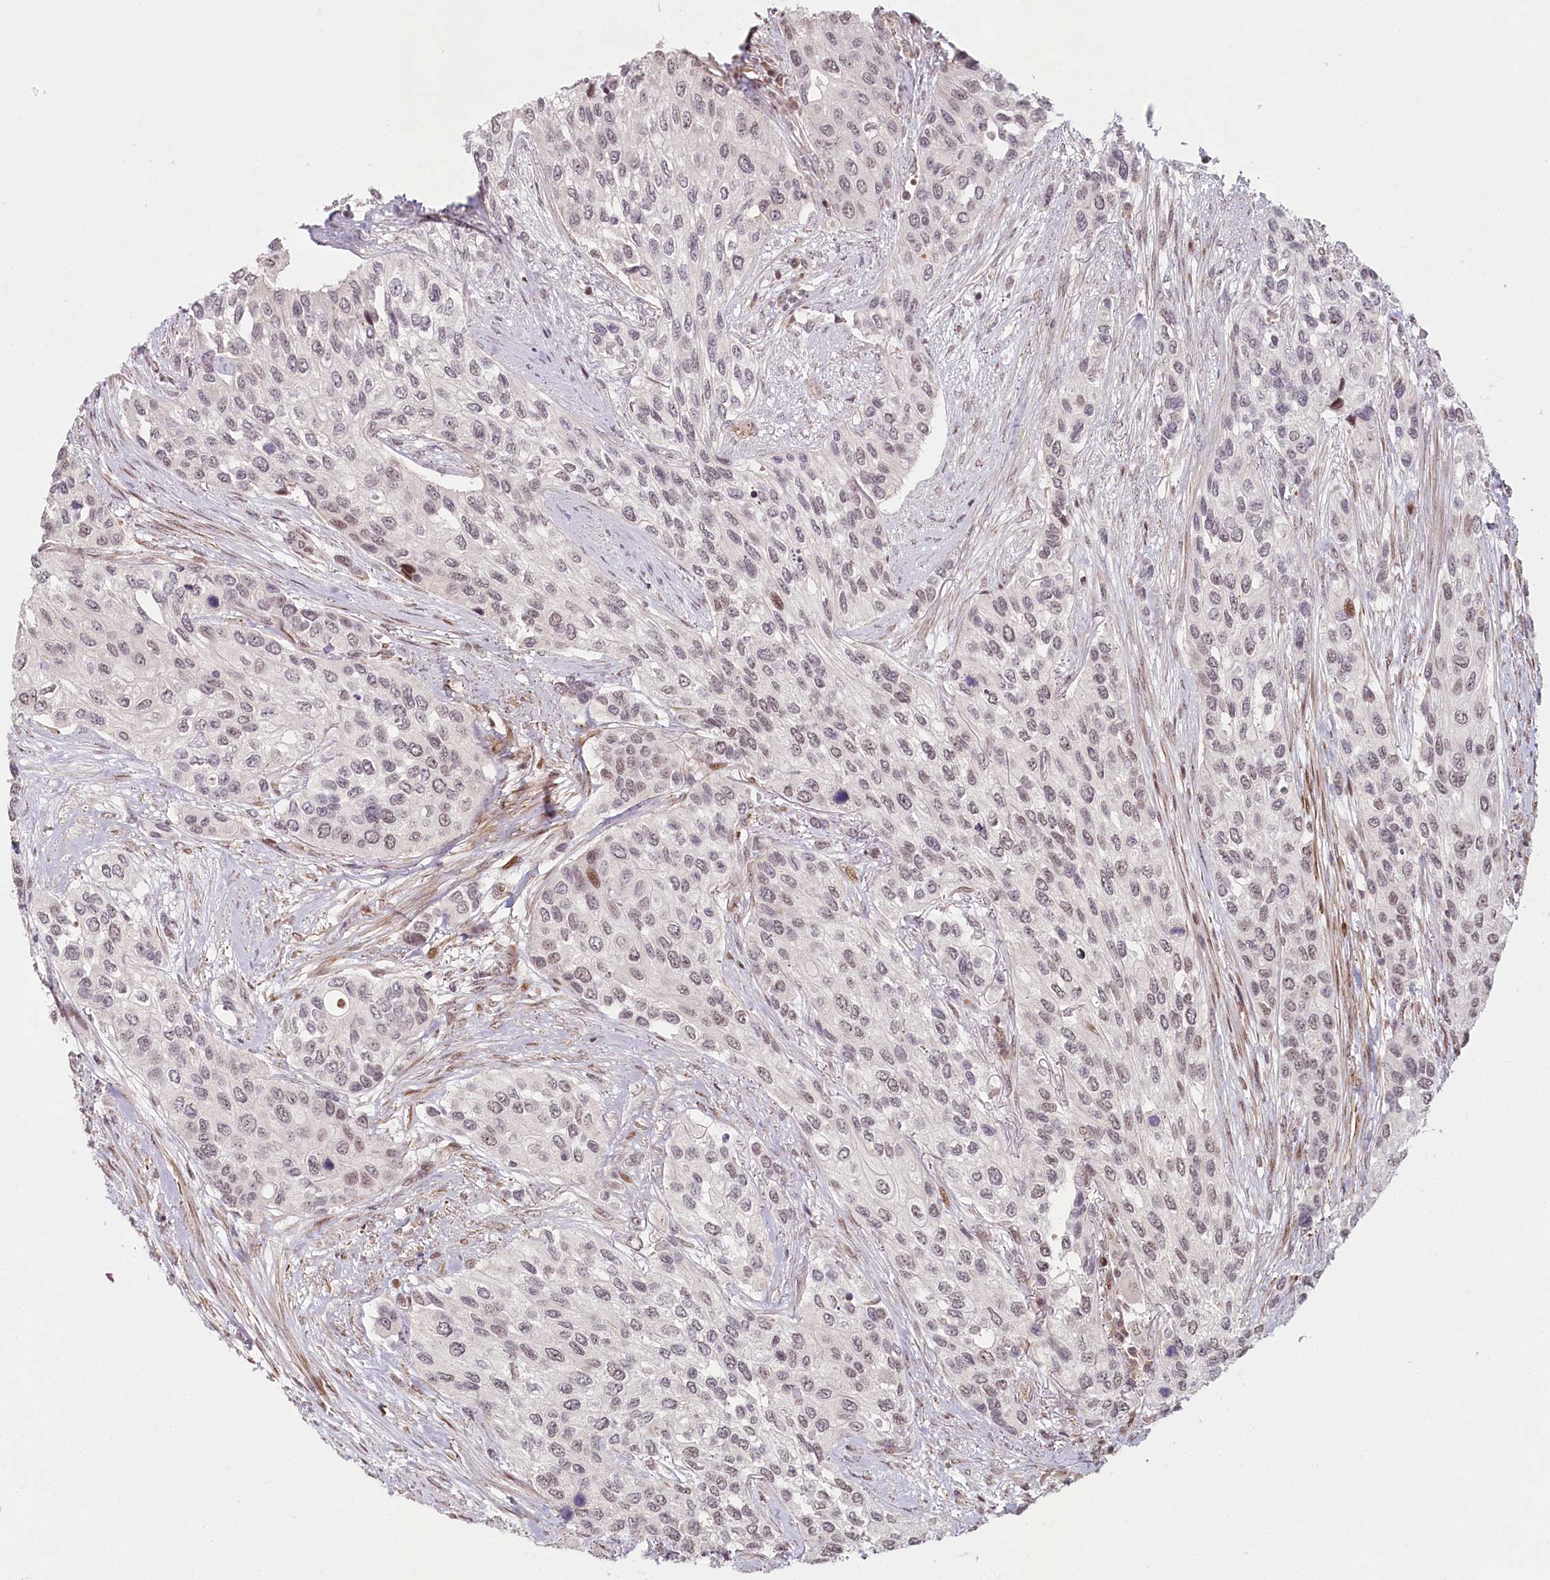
{"staining": {"intensity": "negative", "quantity": "none", "location": "none"}, "tissue": "urothelial cancer", "cell_type": "Tumor cells", "image_type": "cancer", "snomed": [{"axis": "morphology", "description": "Normal tissue, NOS"}, {"axis": "morphology", "description": "Urothelial carcinoma, High grade"}, {"axis": "topography", "description": "Vascular tissue"}, {"axis": "topography", "description": "Urinary bladder"}], "caption": "Immunohistochemistry of human high-grade urothelial carcinoma displays no positivity in tumor cells.", "gene": "FAM204A", "patient": {"sex": "female", "age": 56}}